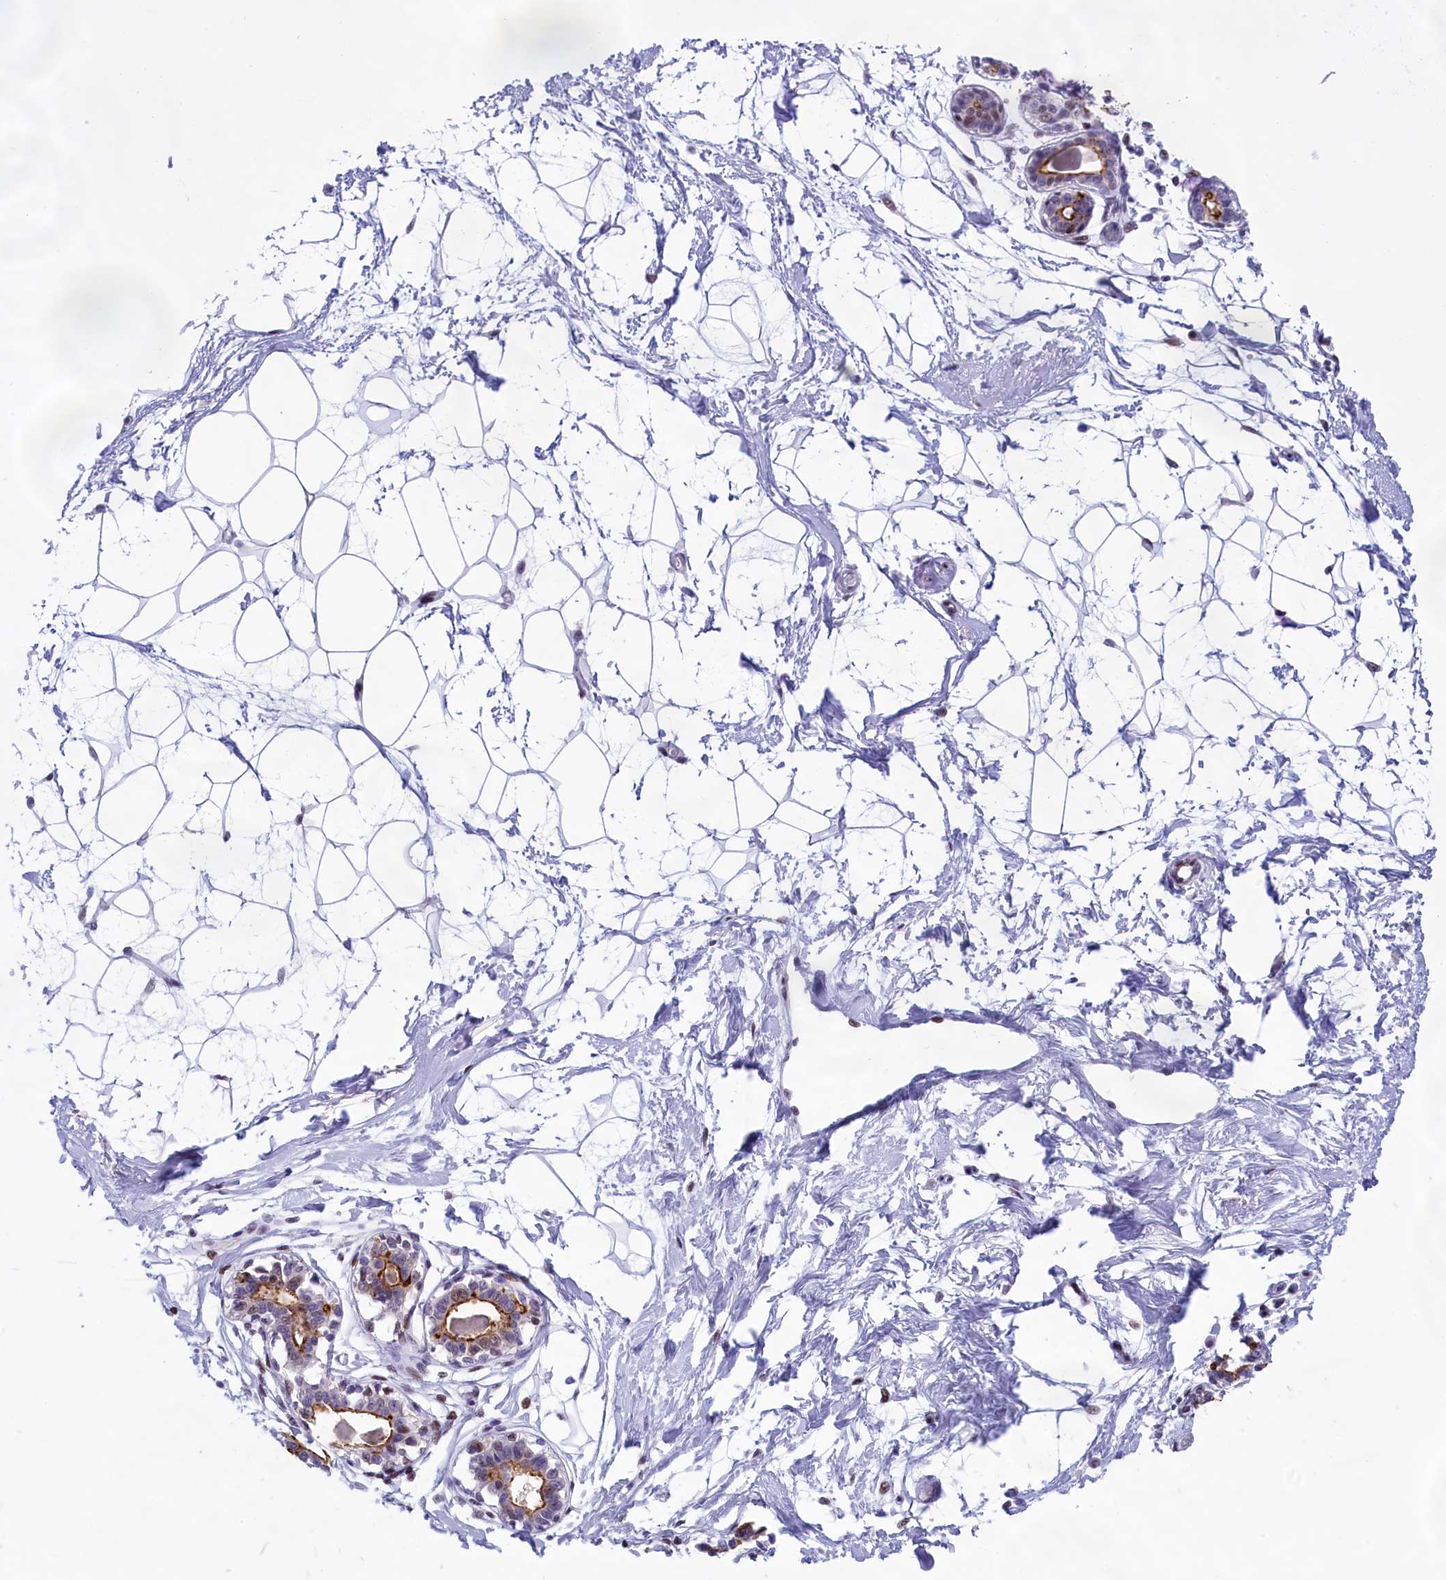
{"staining": {"intensity": "negative", "quantity": "none", "location": "none"}, "tissue": "breast", "cell_type": "Adipocytes", "image_type": "normal", "snomed": [{"axis": "morphology", "description": "Normal tissue, NOS"}, {"axis": "topography", "description": "Breast"}], "caption": "DAB immunohistochemical staining of unremarkable breast exhibits no significant expression in adipocytes.", "gene": "SPIRE2", "patient": {"sex": "female", "age": 45}}